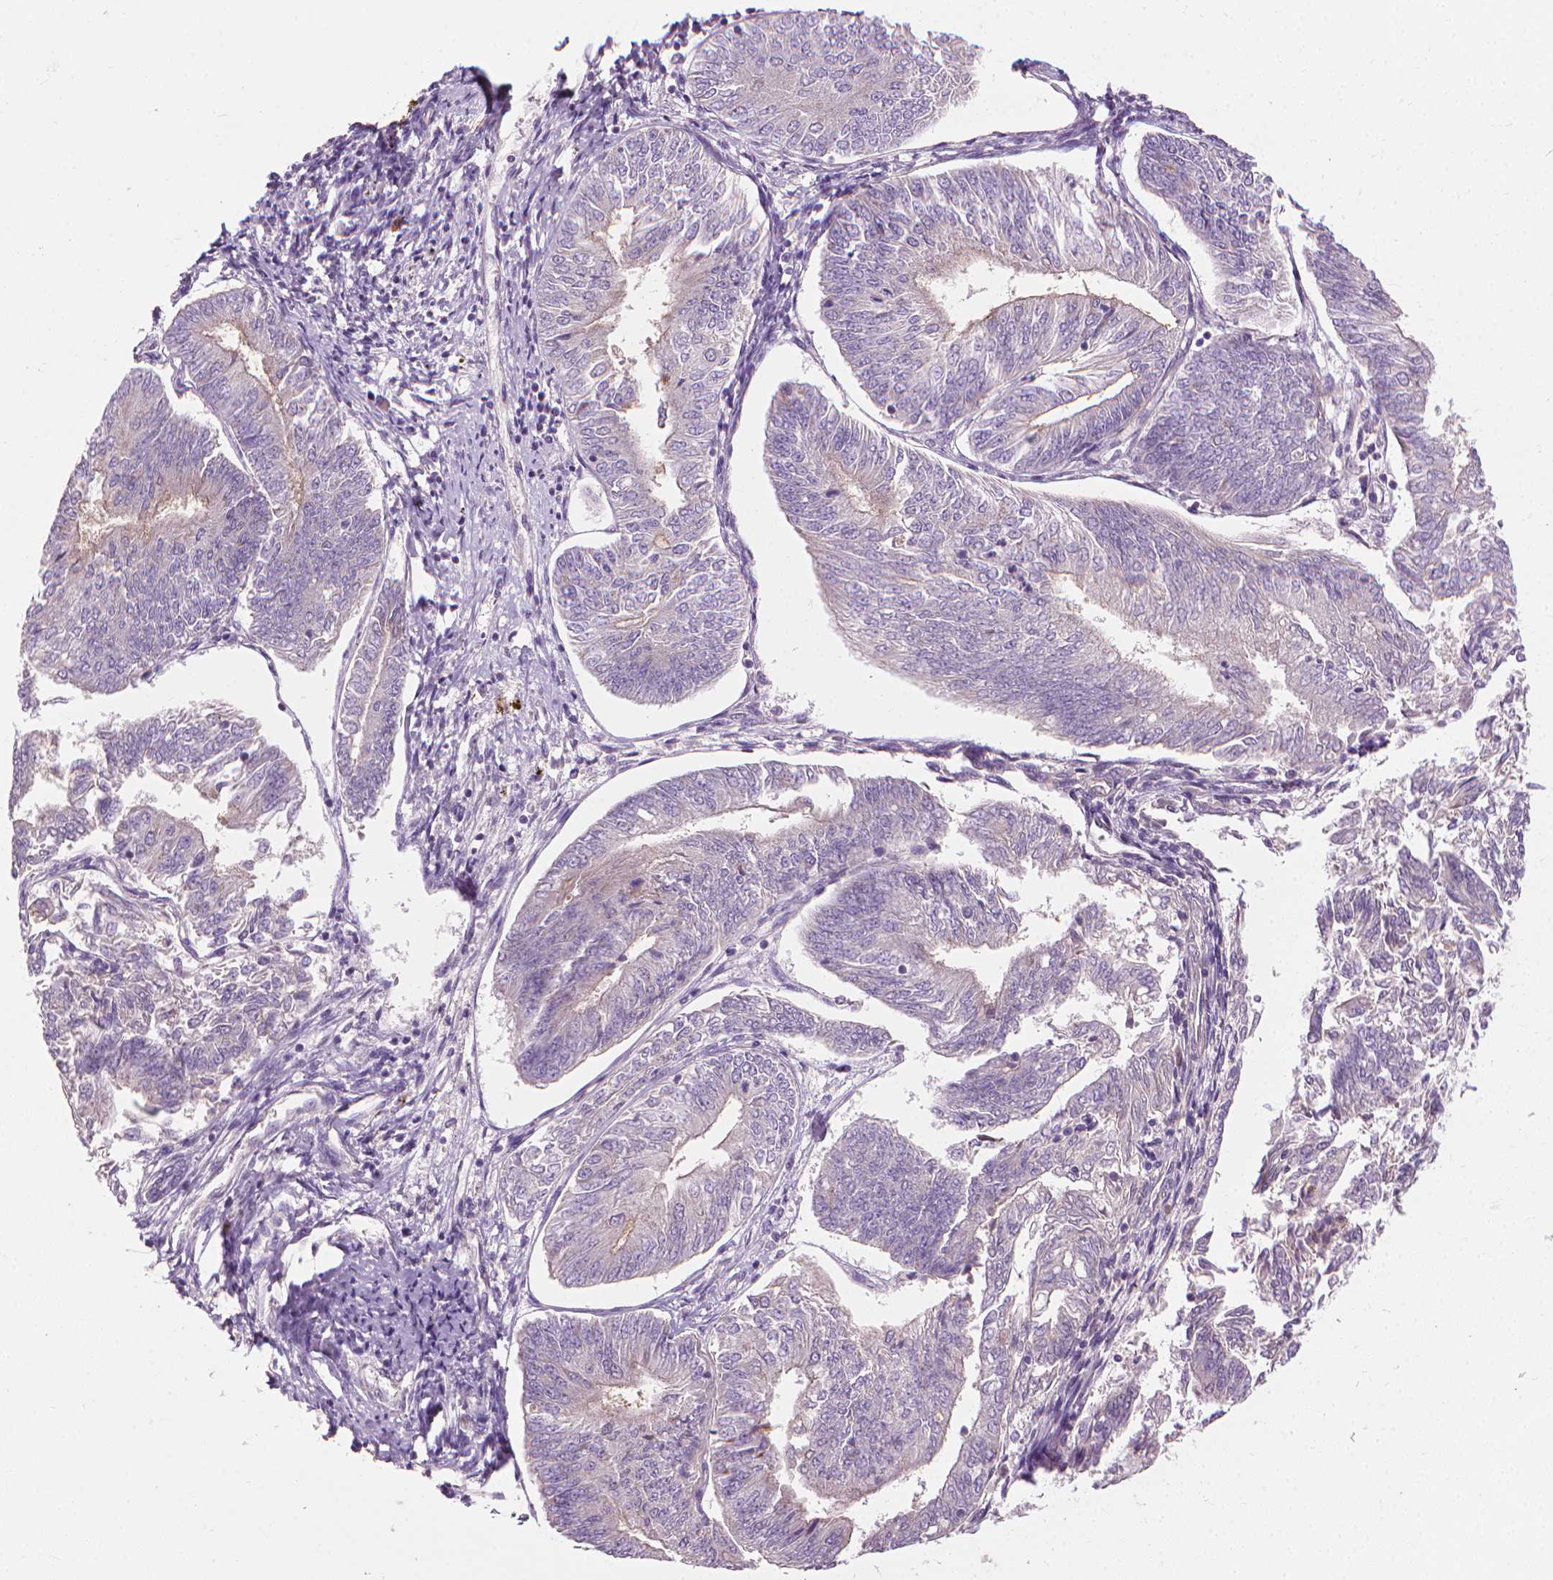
{"staining": {"intensity": "negative", "quantity": "none", "location": "none"}, "tissue": "endometrial cancer", "cell_type": "Tumor cells", "image_type": "cancer", "snomed": [{"axis": "morphology", "description": "Adenocarcinoma, NOS"}, {"axis": "topography", "description": "Endometrium"}], "caption": "Tumor cells show no significant protein positivity in endometrial adenocarcinoma.", "gene": "RIIAD1", "patient": {"sex": "female", "age": 58}}